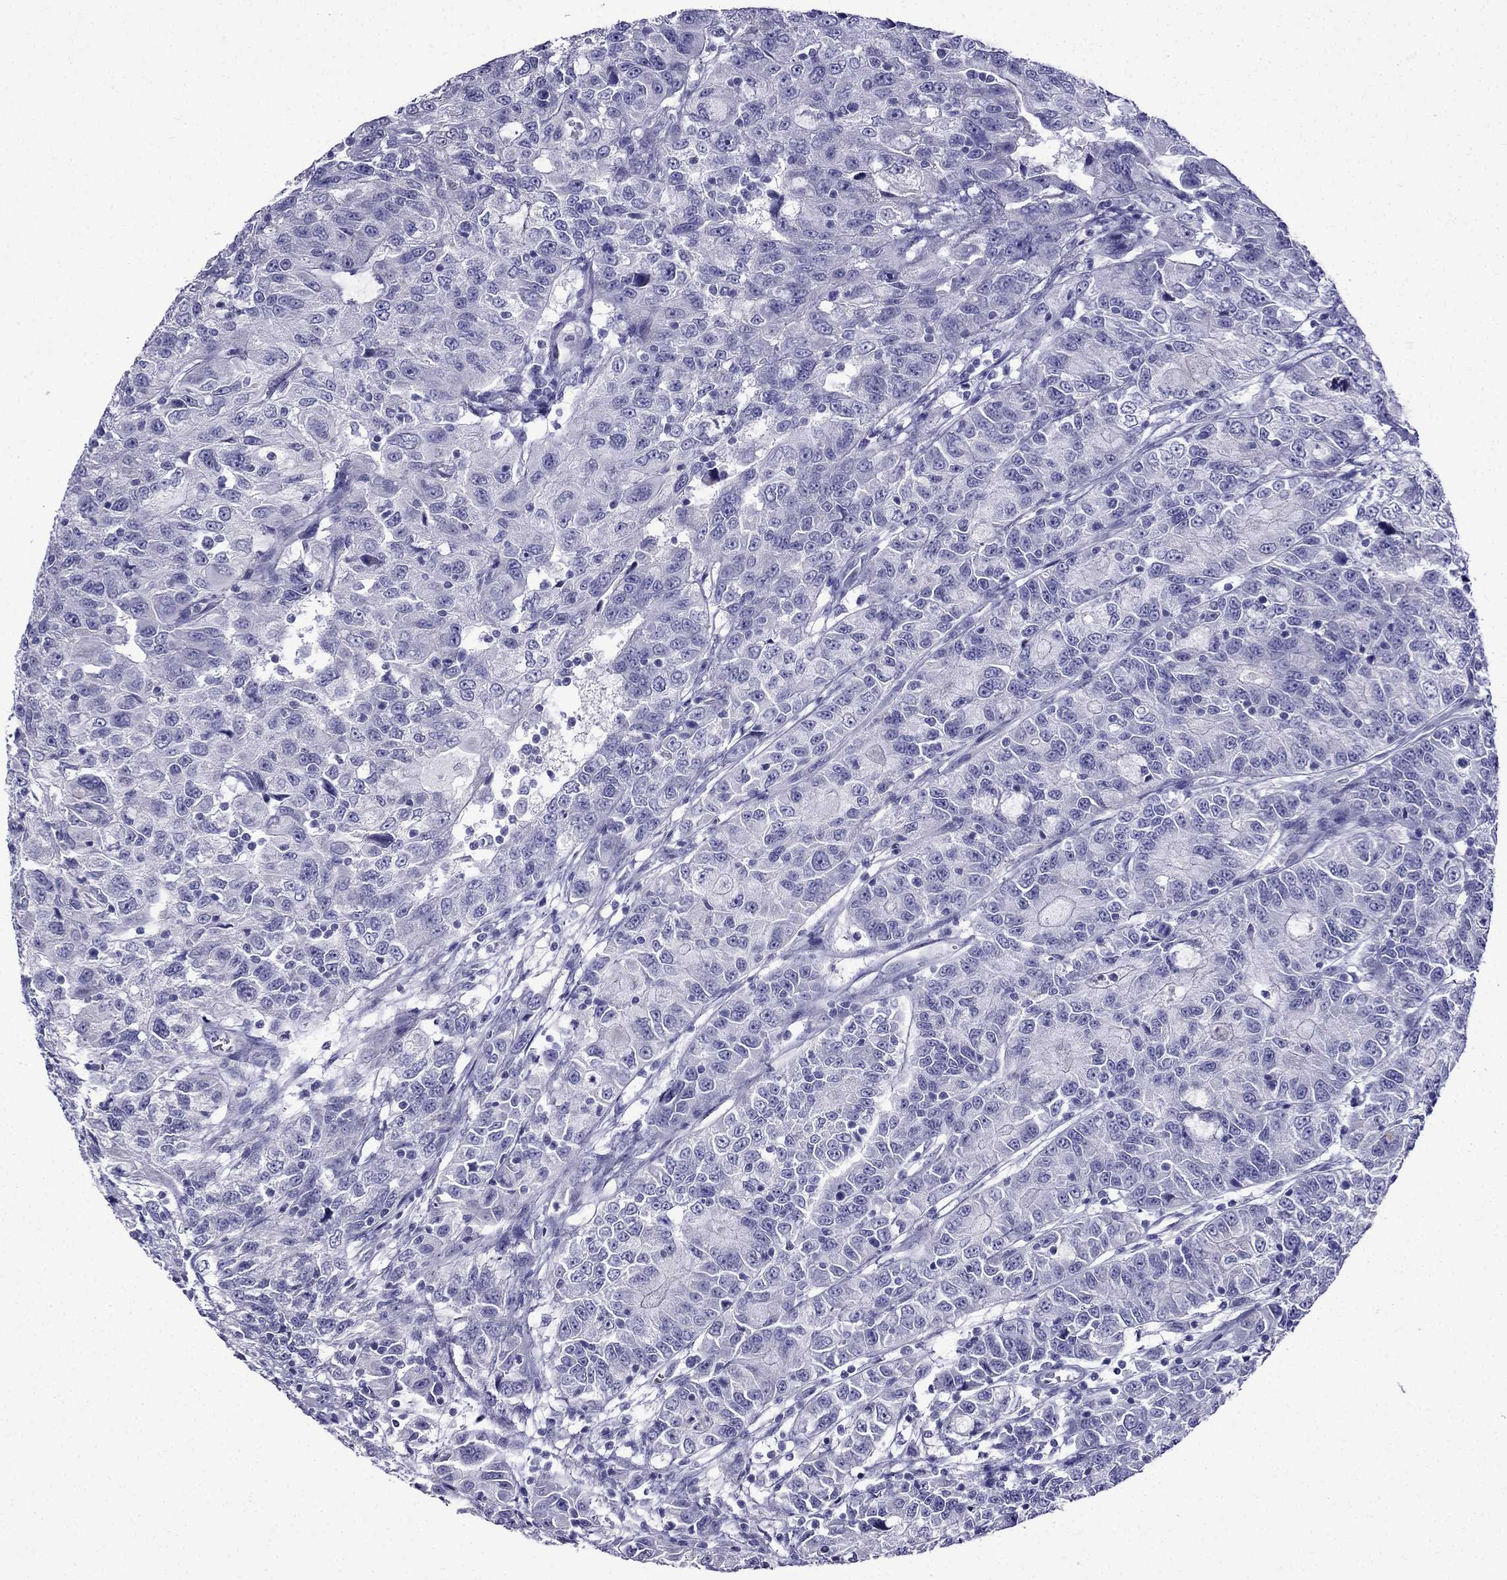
{"staining": {"intensity": "negative", "quantity": "none", "location": "none"}, "tissue": "urothelial cancer", "cell_type": "Tumor cells", "image_type": "cancer", "snomed": [{"axis": "morphology", "description": "Urothelial carcinoma, NOS"}, {"axis": "morphology", "description": "Urothelial carcinoma, High grade"}, {"axis": "topography", "description": "Urinary bladder"}], "caption": "Photomicrograph shows no protein positivity in tumor cells of transitional cell carcinoma tissue.", "gene": "ERC2", "patient": {"sex": "female", "age": 73}}